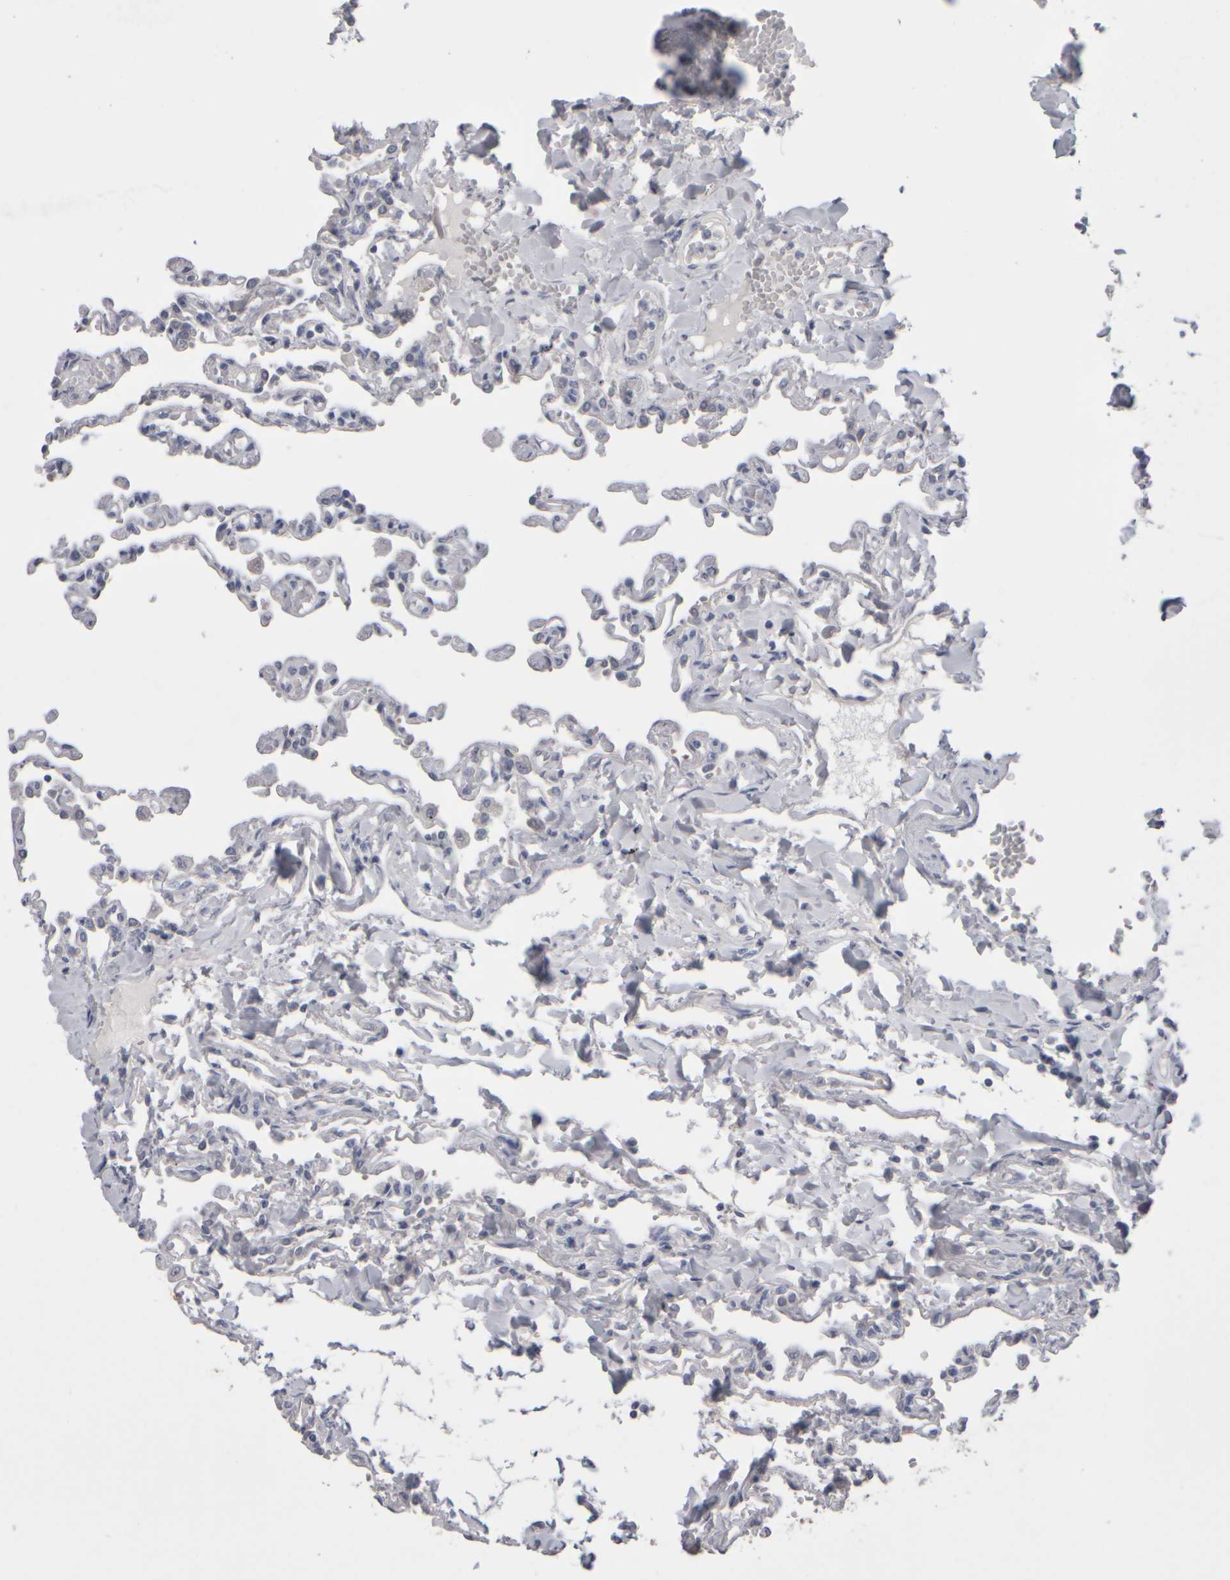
{"staining": {"intensity": "negative", "quantity": "none", "location": "none"}, "tissue": "lung", "cell_type": "Alveolar cells", "image_type": "normal", "snomed": [{"axis": "morphology", "description": "Normal tissue, NOS"}, {"axis": "topography", "description": "Lung"}], "caption": "Lung stained for a protein using IHC displays no staining alveolar cells.", "gene": "EPHX2", "patient": {"sex": "male", "age": 21}}